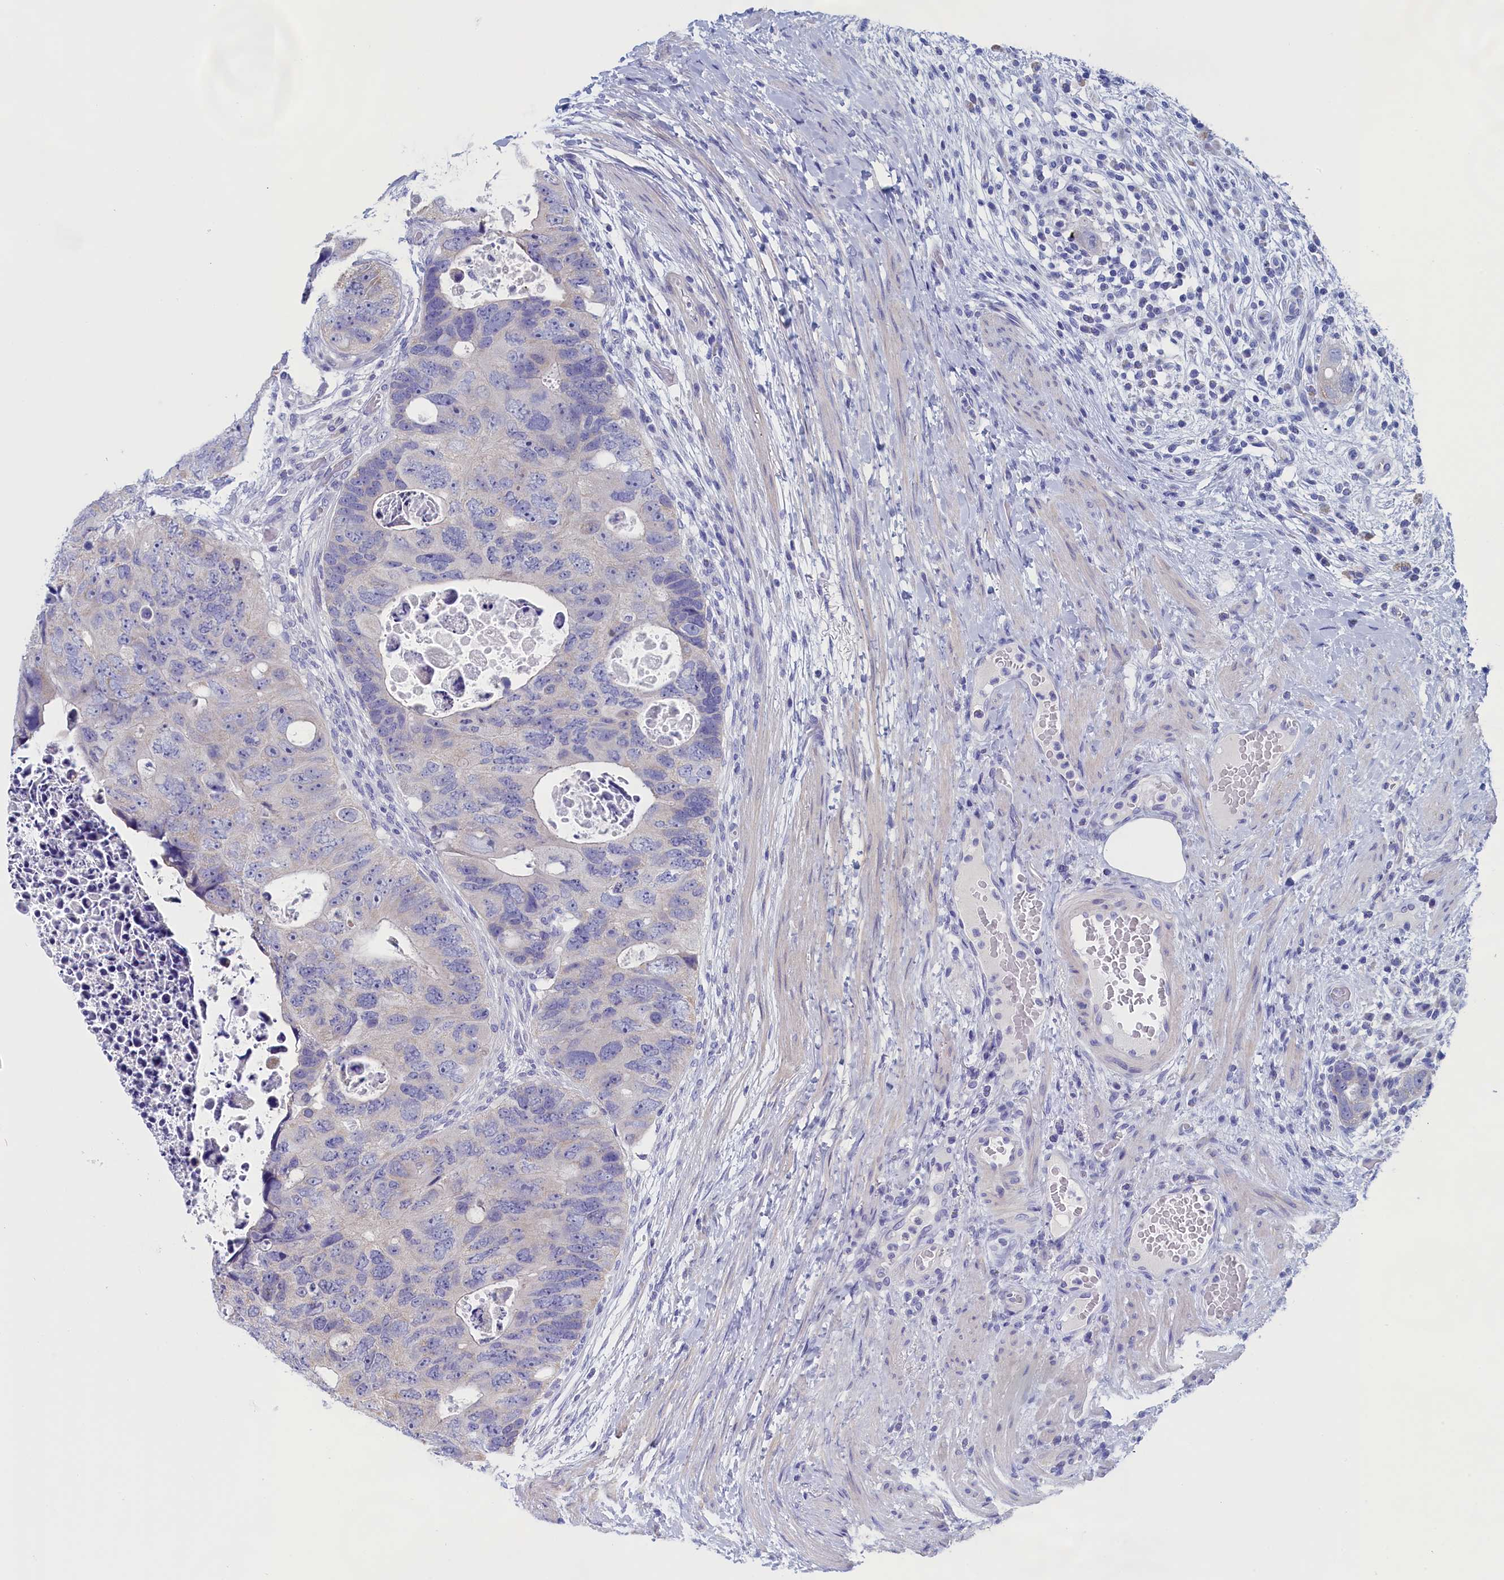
{"staining": {"intensity": "negative", "quantity": "none", "location": "none"}, "tissue": "colorectal cancer", "cell_type": "Tumor cells", "image_type": "cancer", "snomed": [{"axis": "morphology", "description": "Adenocarcinoma, NOS"}, {"axis": "topography", "description": "Rectum"}], "caption": "Adenocarcinoma (colorectal) stained for a protein using immunohistochemistry (IHC) shows no expression tumor cells.", "gene": "ANKRD2", "patient": {"sex": "male", "age": 59}}